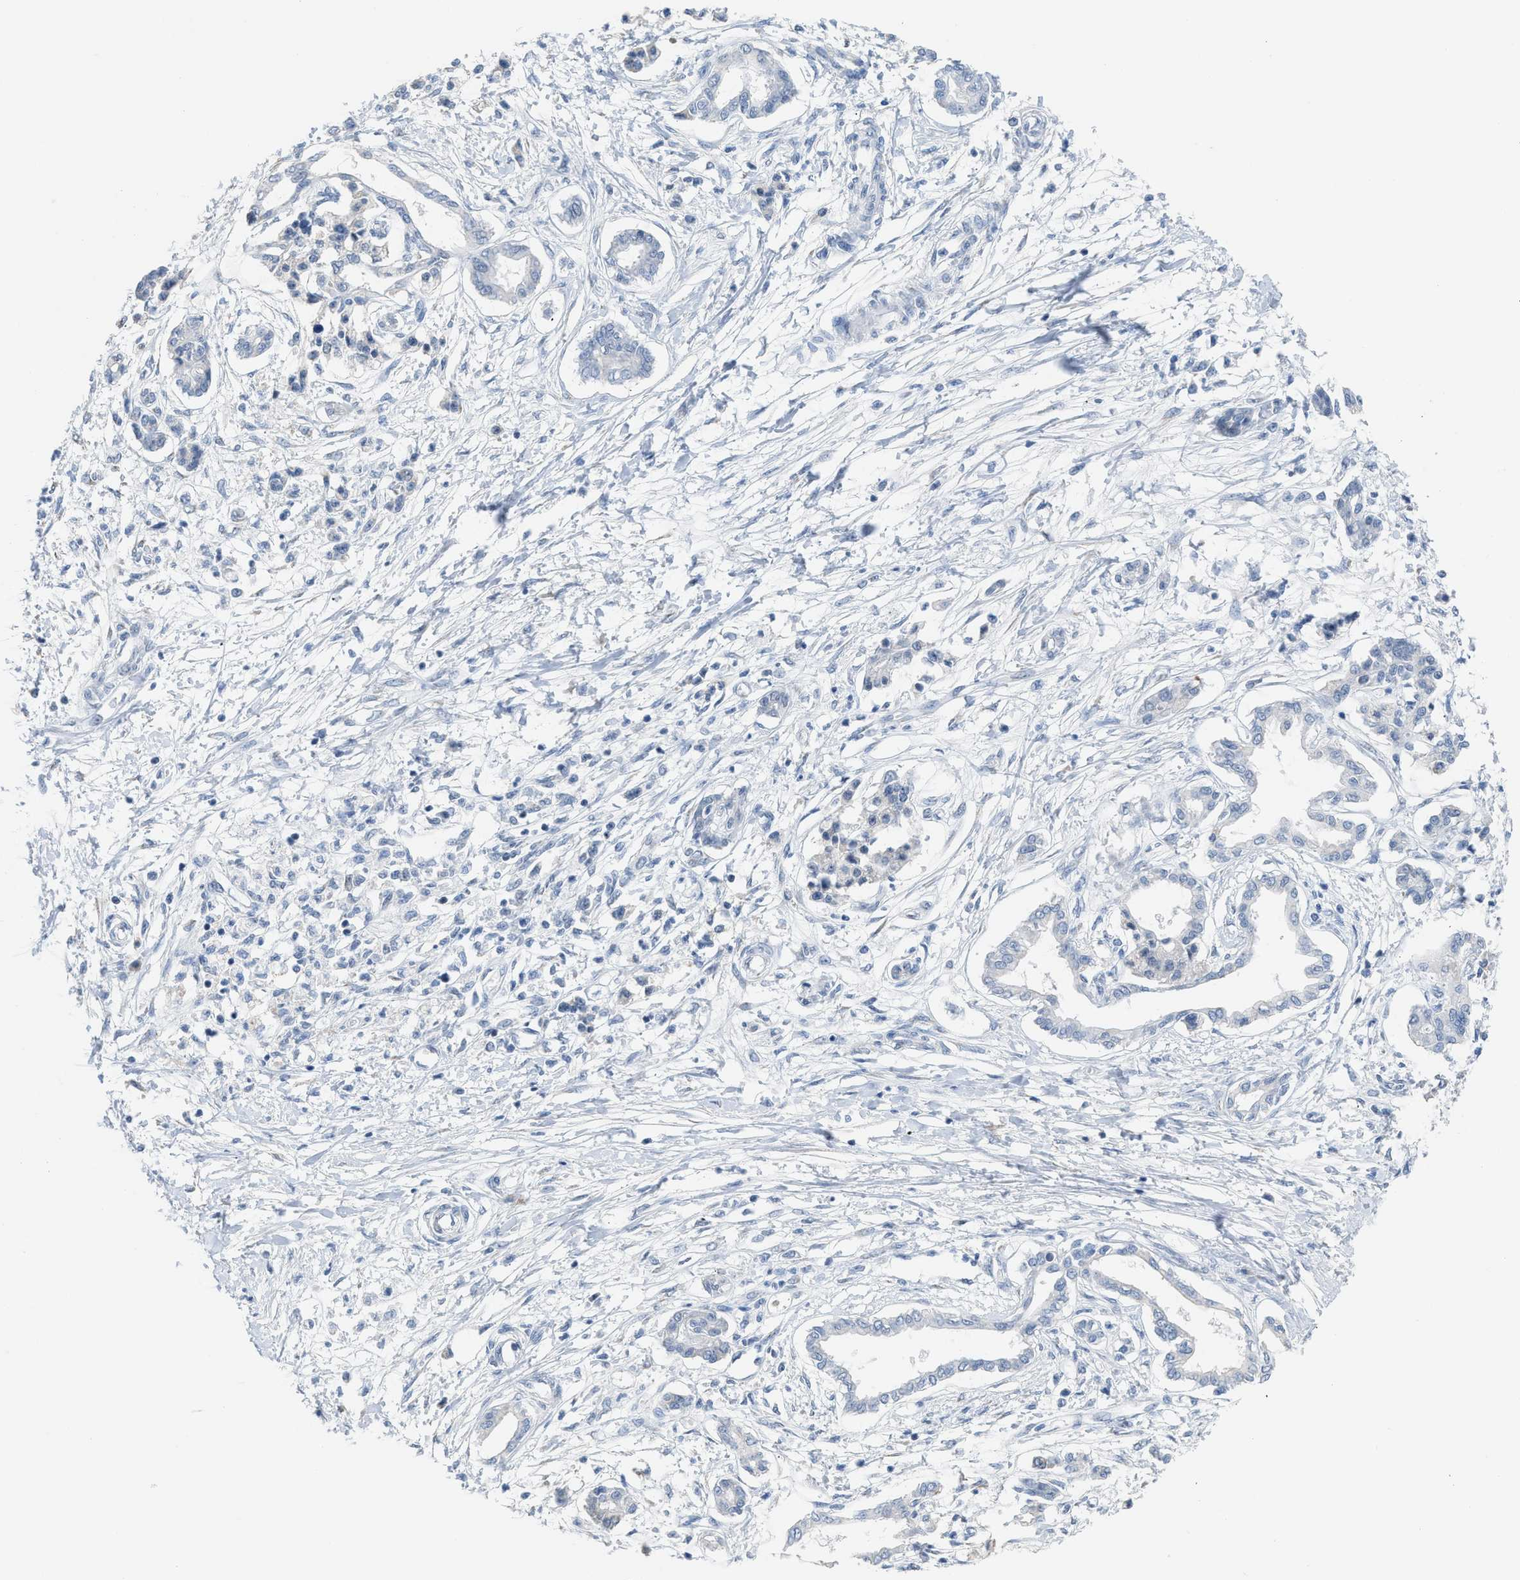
{"staining": {"intensity": "negative", "quantity": "none", "location": "none"}, "tissue": "pancreatic cancer", "cell_type": "Tumor cells", "image_type": "cancer", "snomed": [{"axis": "morphology", "description": "Adenocarcinoma, NOS"}, {"axis": "topography", "description": "Pancreas"}], "caption": "IHC photomicrograph of neoplastic tissue: pancreatic cancer stained with DAB reveals no significant protein positivity in tumor cells.", "gene": "TERF2IP", "patient": {"sex": "male", "age": 56}}